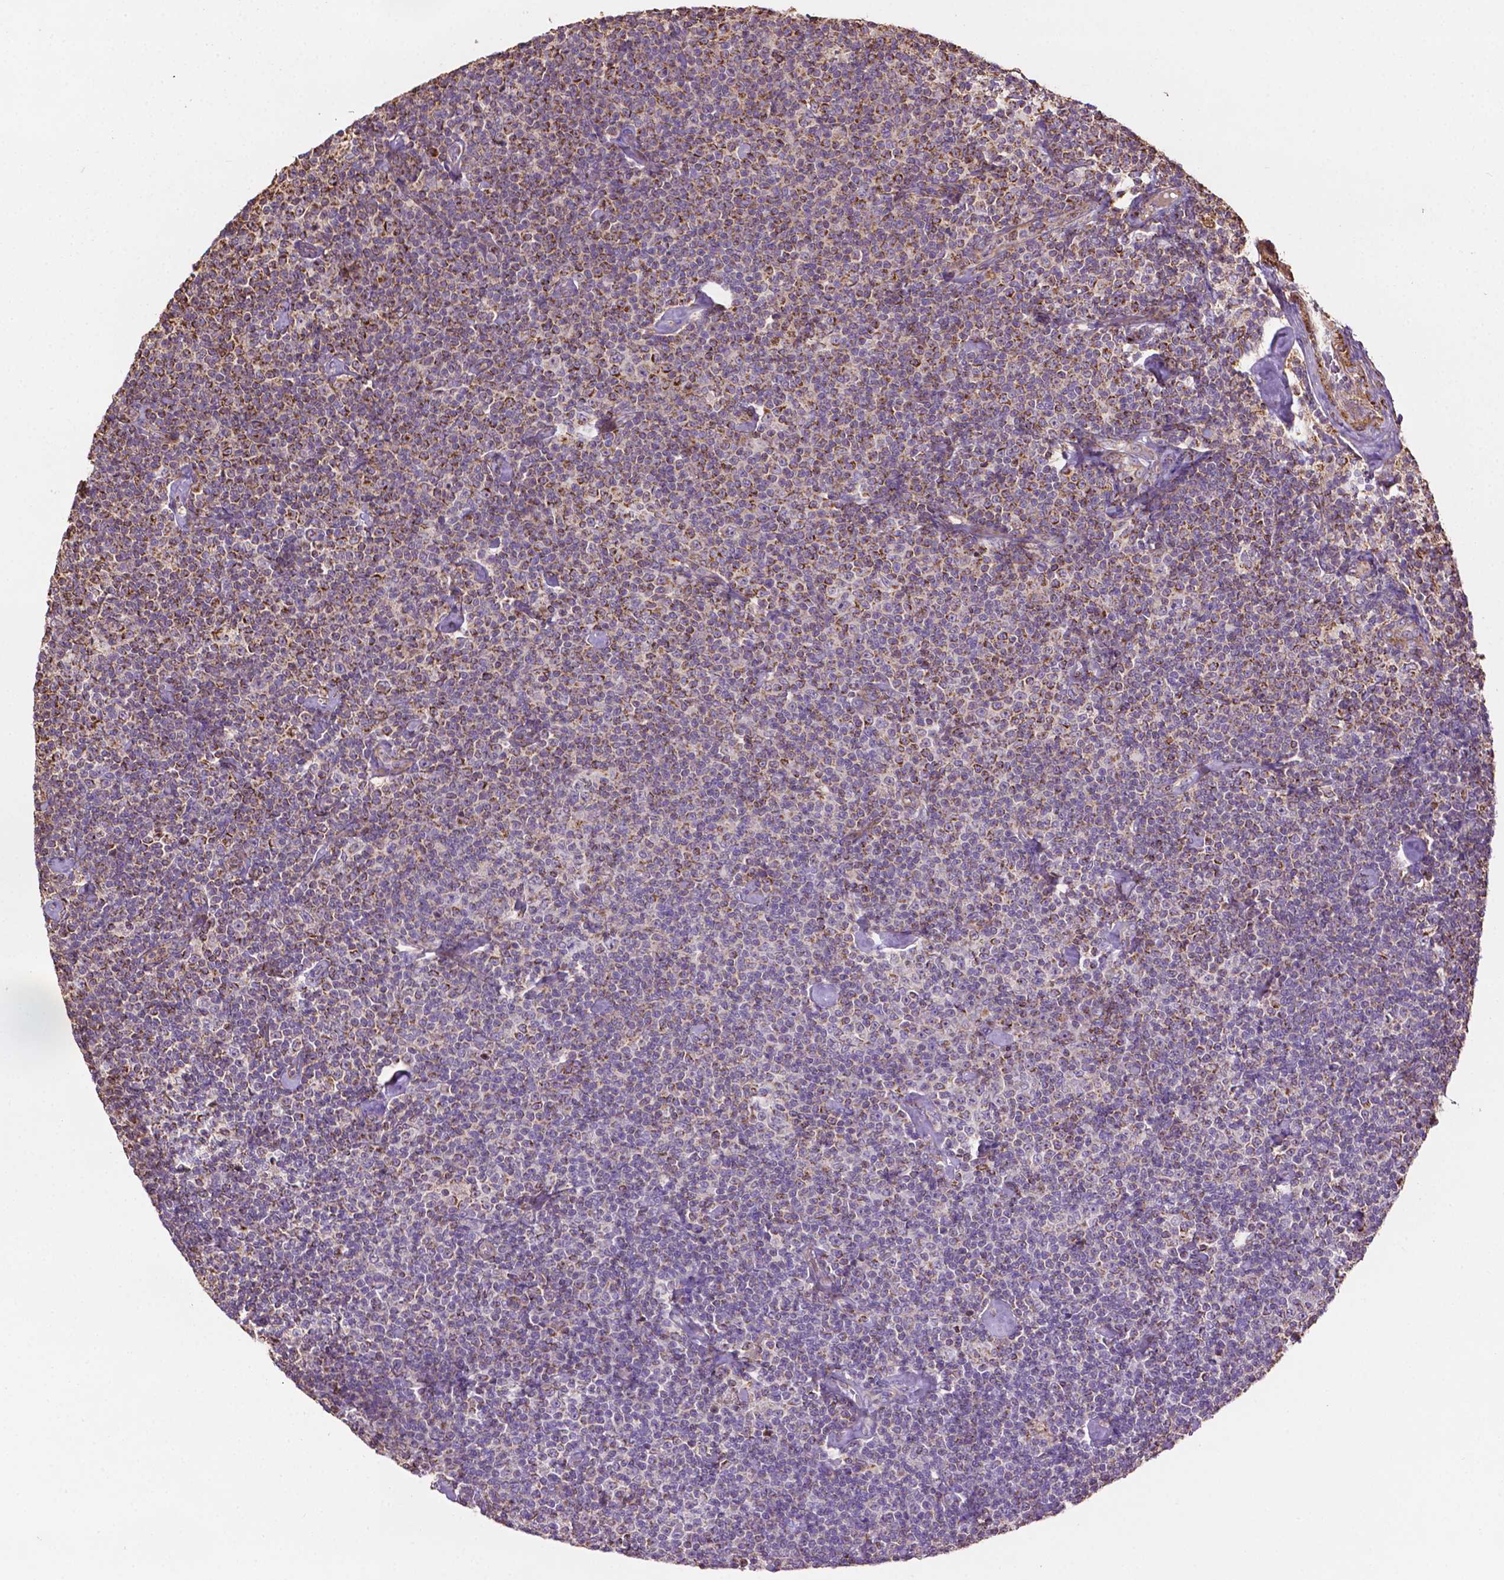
{"staining": {"intensity": "moderate", "quantity": "<25%", "location": "cytoplasmic/membranous"}, "tissue": "lymphoma", "cell_type": "Tumor cells", "image_type": "cancer", "snomed": [{"axis": "morphology", "description": "Malignant lymphoma, non-Hodgkin's type, Low grade"}, {"axis": "topography", "description": "Lymph node"}], "caption": "An immunohistochemistry photomicrograph of tumor tissue is shown. Protein staining in brown shows moderate cytoplasmic/membranous positivity in lymphoma within tumor cells.", "gene": "LRR1", "patient": {"sex": "male", "age": 81}}